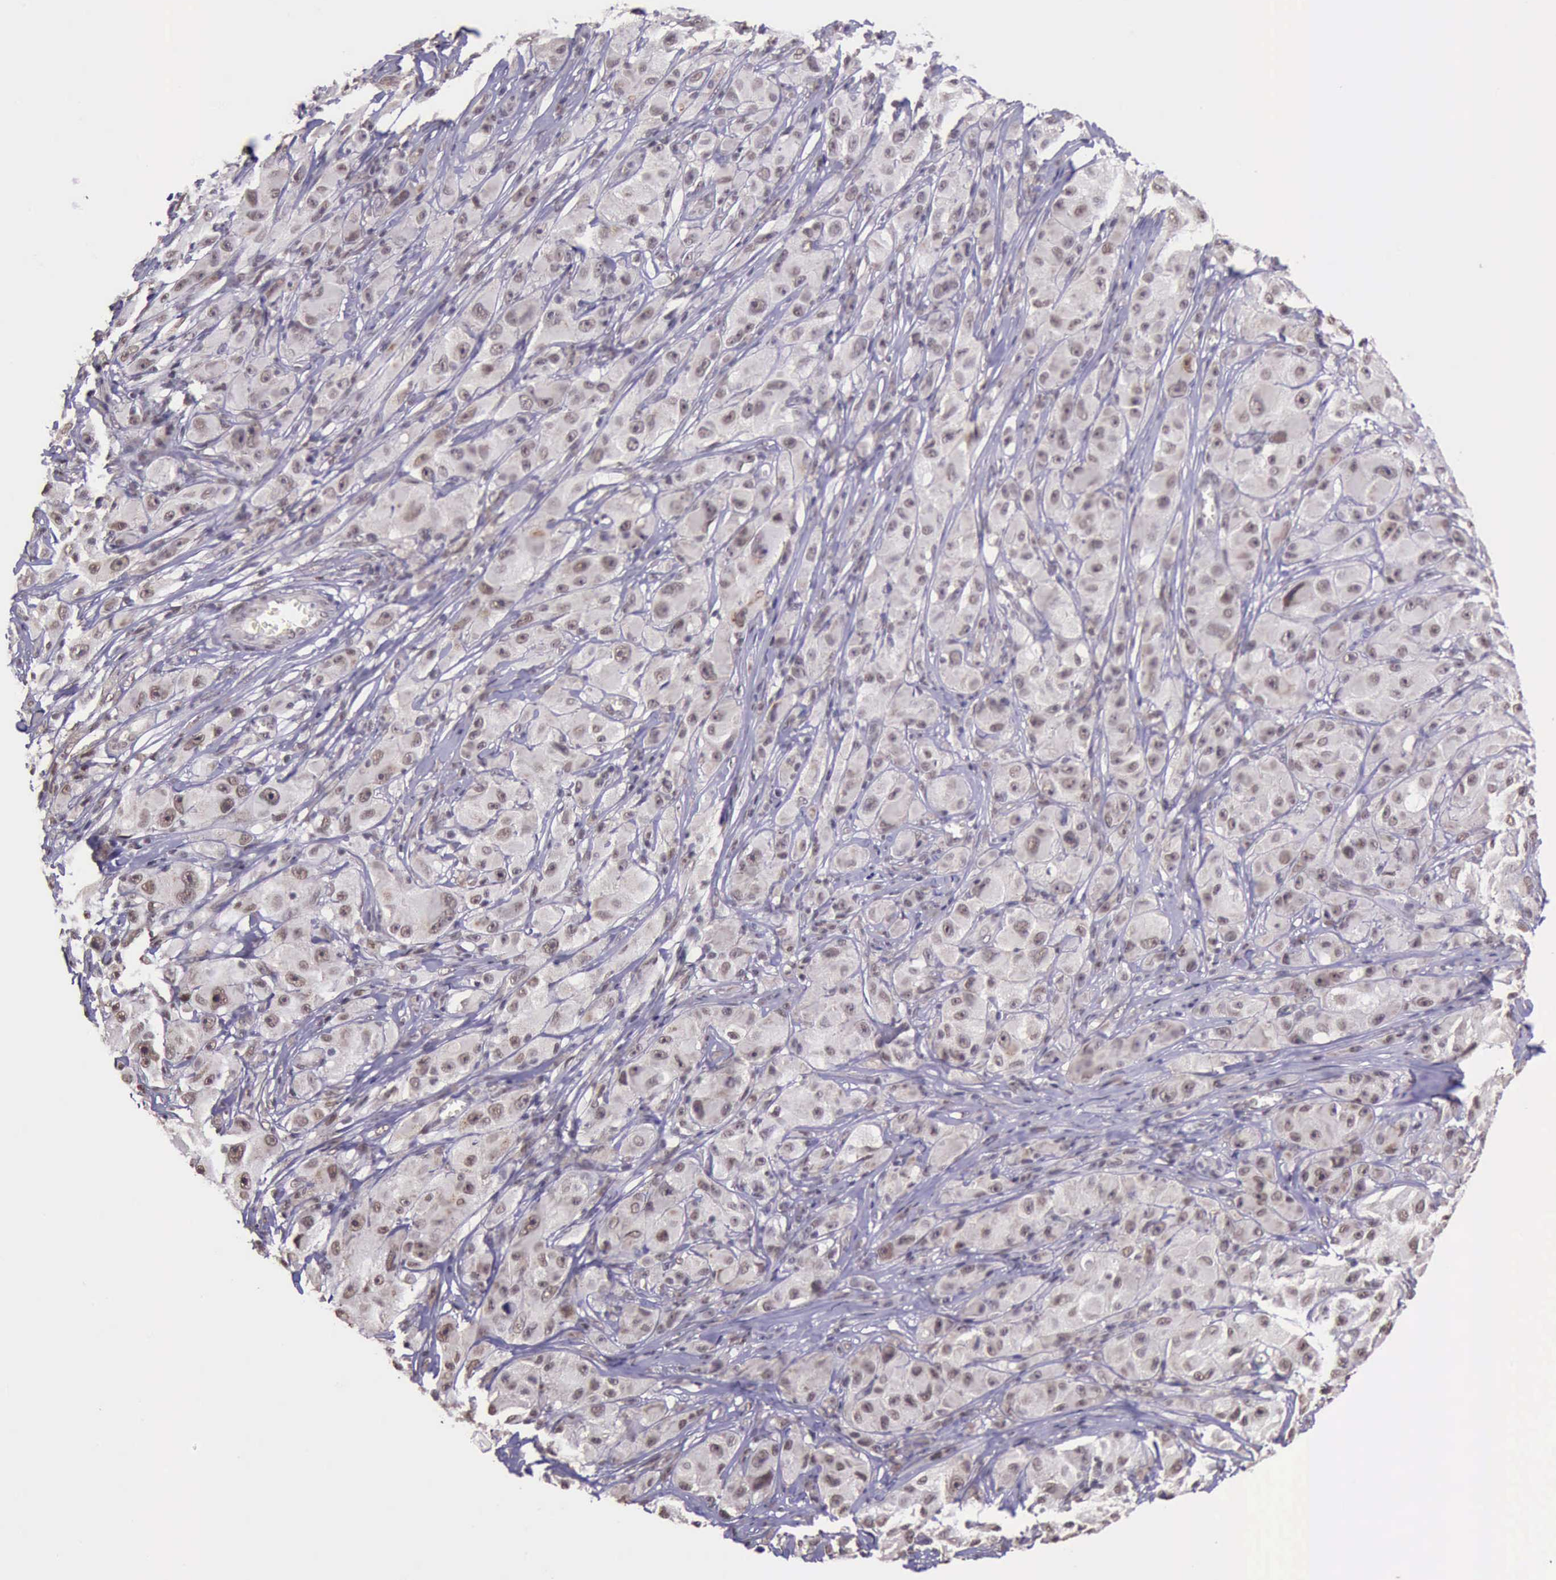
{"staining": {"intensity": "weak", "quantity": ">75%", "location": "nuclear"}, "tissue": "melanoma", "cell_type": "Tumor cells", "image_type": "cancer", "snomed": [{"axis": "morphology", "description": "Malignant melanoma, NOS"}, {"axis": "topography", "description": "Skin"}], "caption": "An immunohistochemistry image of neoplastic tissue is shown. Protein staining in brown labels weak nuclear positivity in melanoma within tumor cells.", "gene": "PRPF39", "patient": {"sex": "male", "age": 56}}